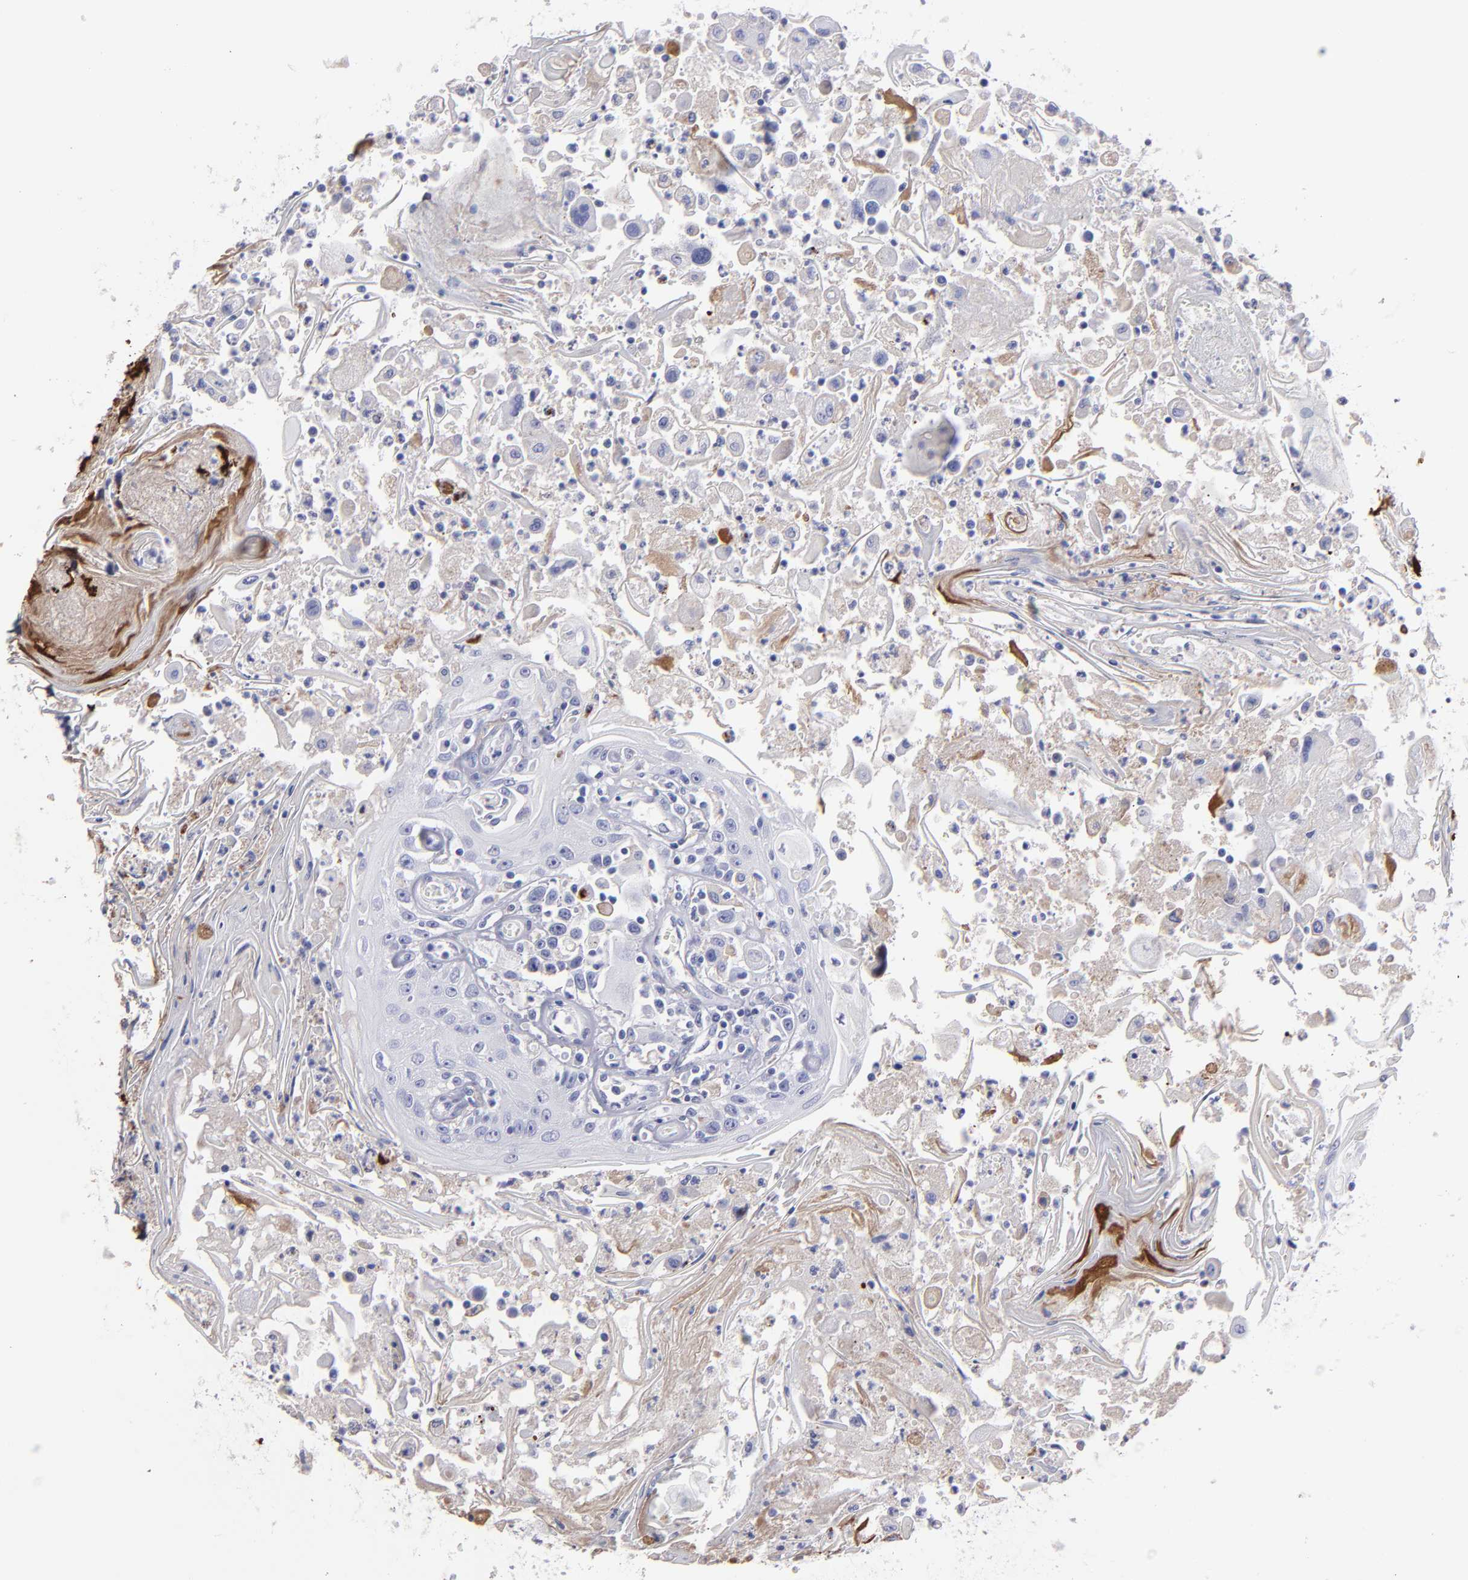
{"staining": {"intensity": "negative", "quantity": "none", "location": "none"}, "tissue": "head and neck cancer", "cell_type": "Tumor cells", "image_type": "cancer", "snomed": [{"axis": "morphology", "description": "Squamous cell carcinoma, NOS"}, {"axis": "topography", "description": "Oral tissue"}, {"axis": "topography", "description": "Head-Neck"}], "caption": "This is an immunohistochemistry histopathology image of human head and neck cancer. There is no positivity in tumor cells.", "gene": "MB", "patient": {"sex": "female", "age": 76}}